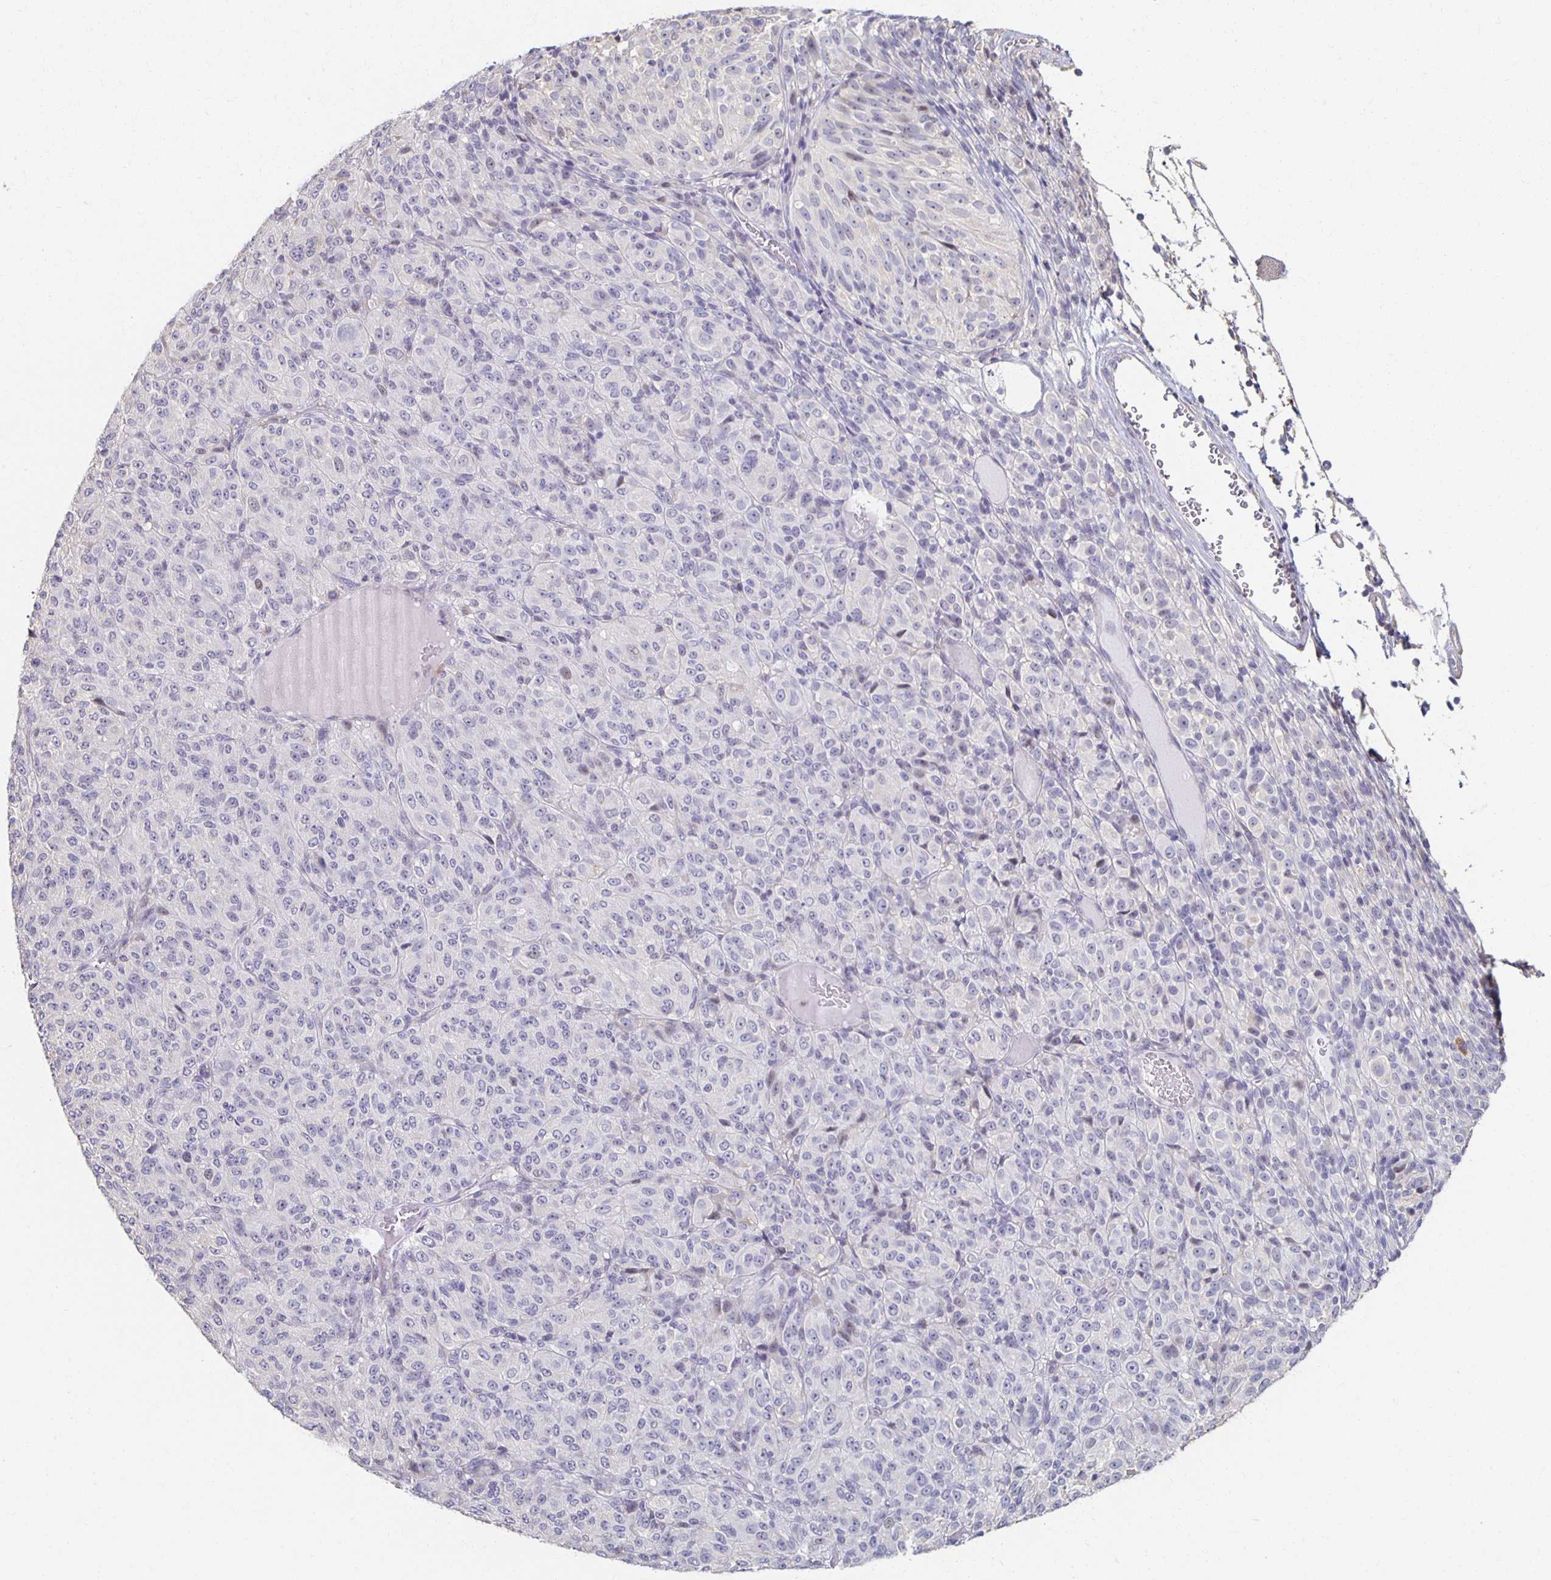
{"staining": {"intensity": "negative", "quantity": "none", "location": "none"}, "tissue": "melanoma", "cell_type": "Tumor cells", "image_type": "cancer", "snomed": [{"axis": "morphology", "description": "Malignant melanoma, Metastatic site"}, {"axis": "topography", "description": "Brain"}], "caption": "This is a photomicrograph of IHC staining of melanoma, which shows no positivity in tumor cells.", "gene": "ZNF692", "patient": {"sex": "female", "age": 56}}